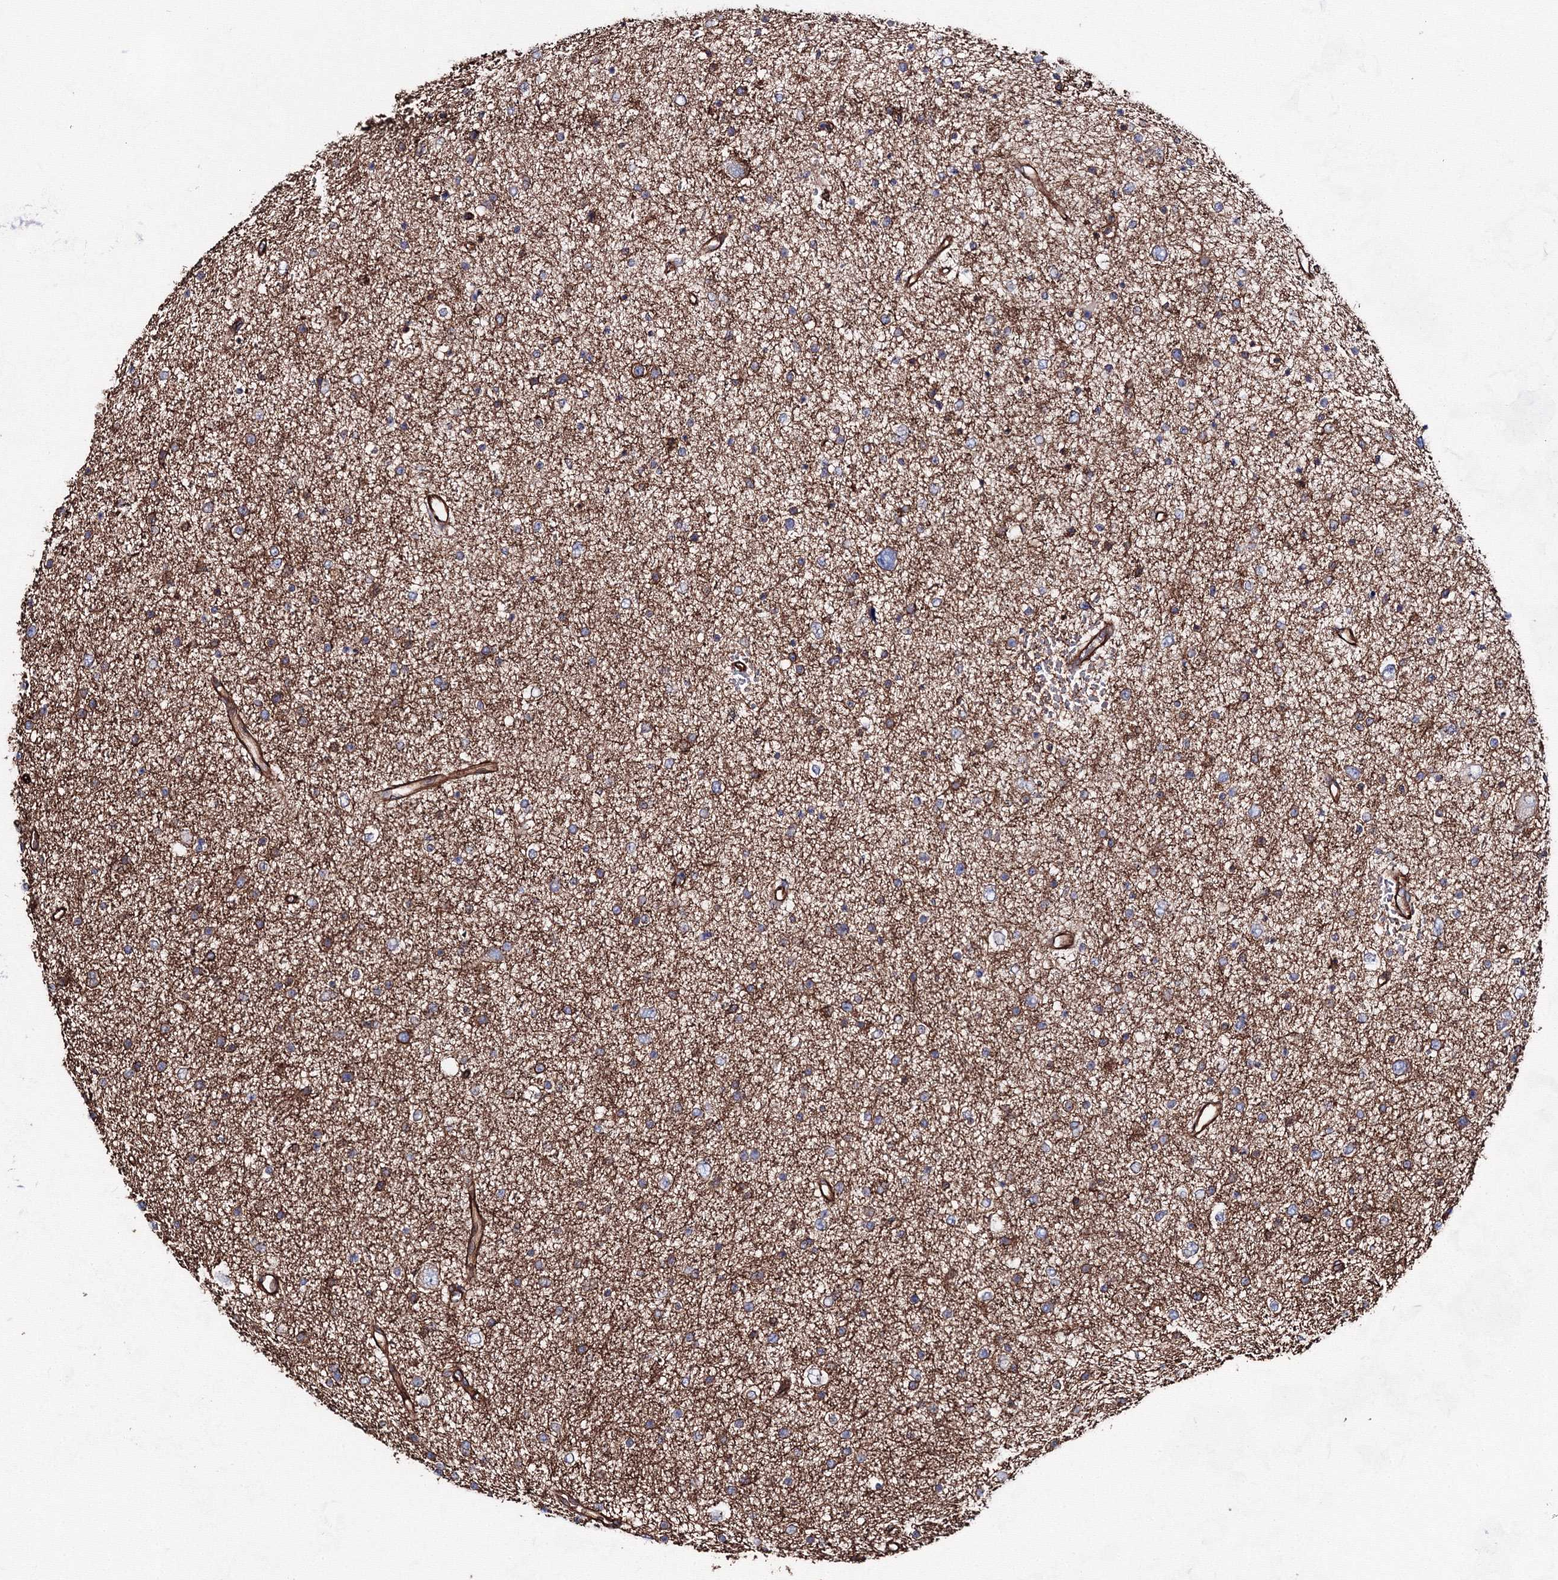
{"staining": {"intensity": "moderate", "quantity": "25%-75%", "location": "cytoplasmic/membranous"}, "tissue": "glioma", "cell_type": "Tumor cells", "image_type": "cancer", "snomed": [{"axis": "morphology", "description": "Glioma, malignant, Low grade"}, {"axis": "topography", "description": "Brain"}], "caption": "Human low-grade glioma (malignant) stained for a protein (brown) shows moderate cytoplasmic/membranous positive expression in about 25%-75% of tumor cells.", "gene": "ANKRD37", "patient": {"sex": "female", "age": 37}}